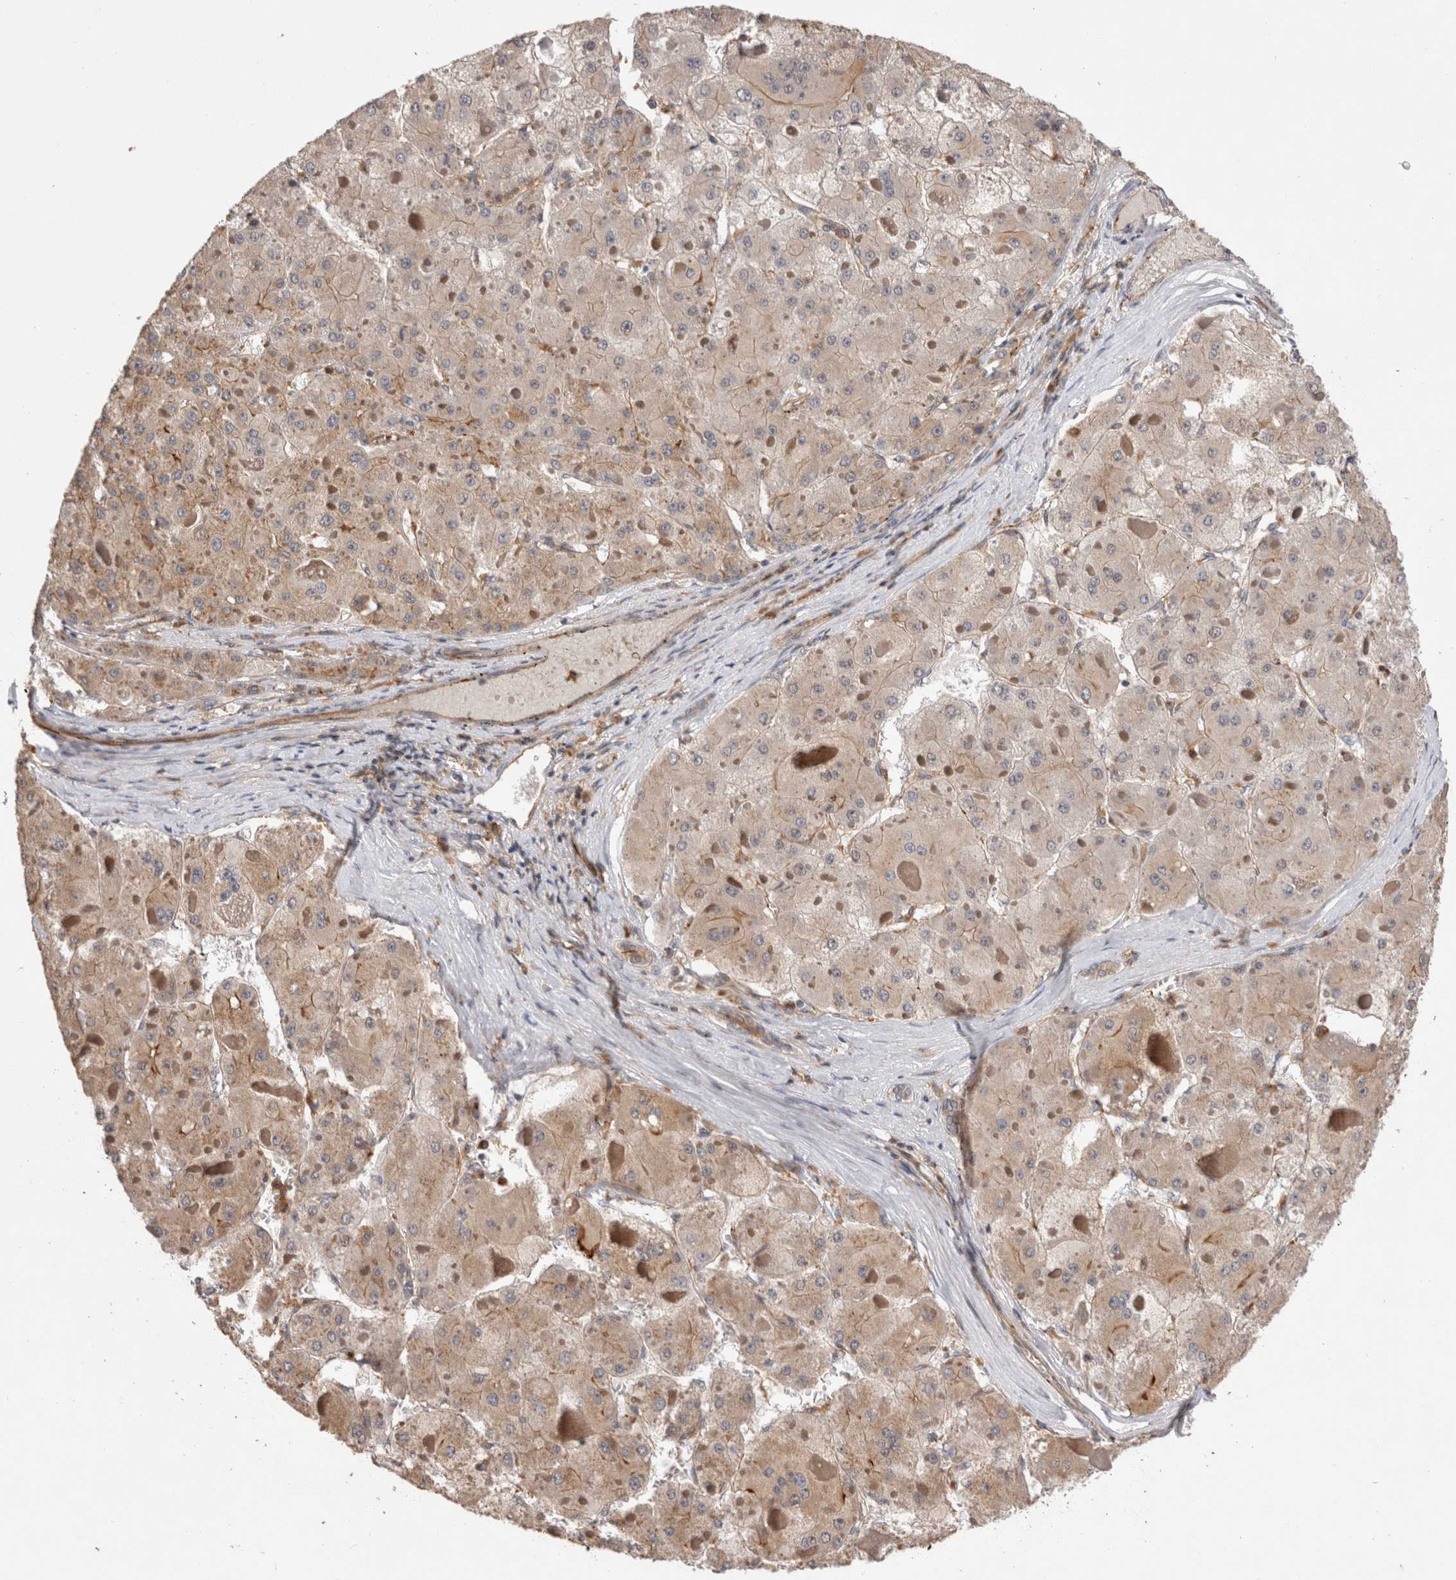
{"staining": {"intensity": "weak", "quantity": ">75%", "location": "cytoplasmic/membranous"}, "tissue": "liver cancer", "cell_type": "Tumor cells", "image_type": "cancer", "snomed": [{"axis": "morphology", "description": "Carcinoma, Hepatocellular, NOS"}, {"axis": "topography", "description": "Liver"}], "caption": "Liver cancer was stained to show a protein in brown. There is low levels of weak cytoplasmic/membranous staining in about >75% of tumor cells. (DAB = brown stain, brightfield microscopy at high magnification).", "gene": "BNIP2", "patient": {"sex": "female", "age": 73}}